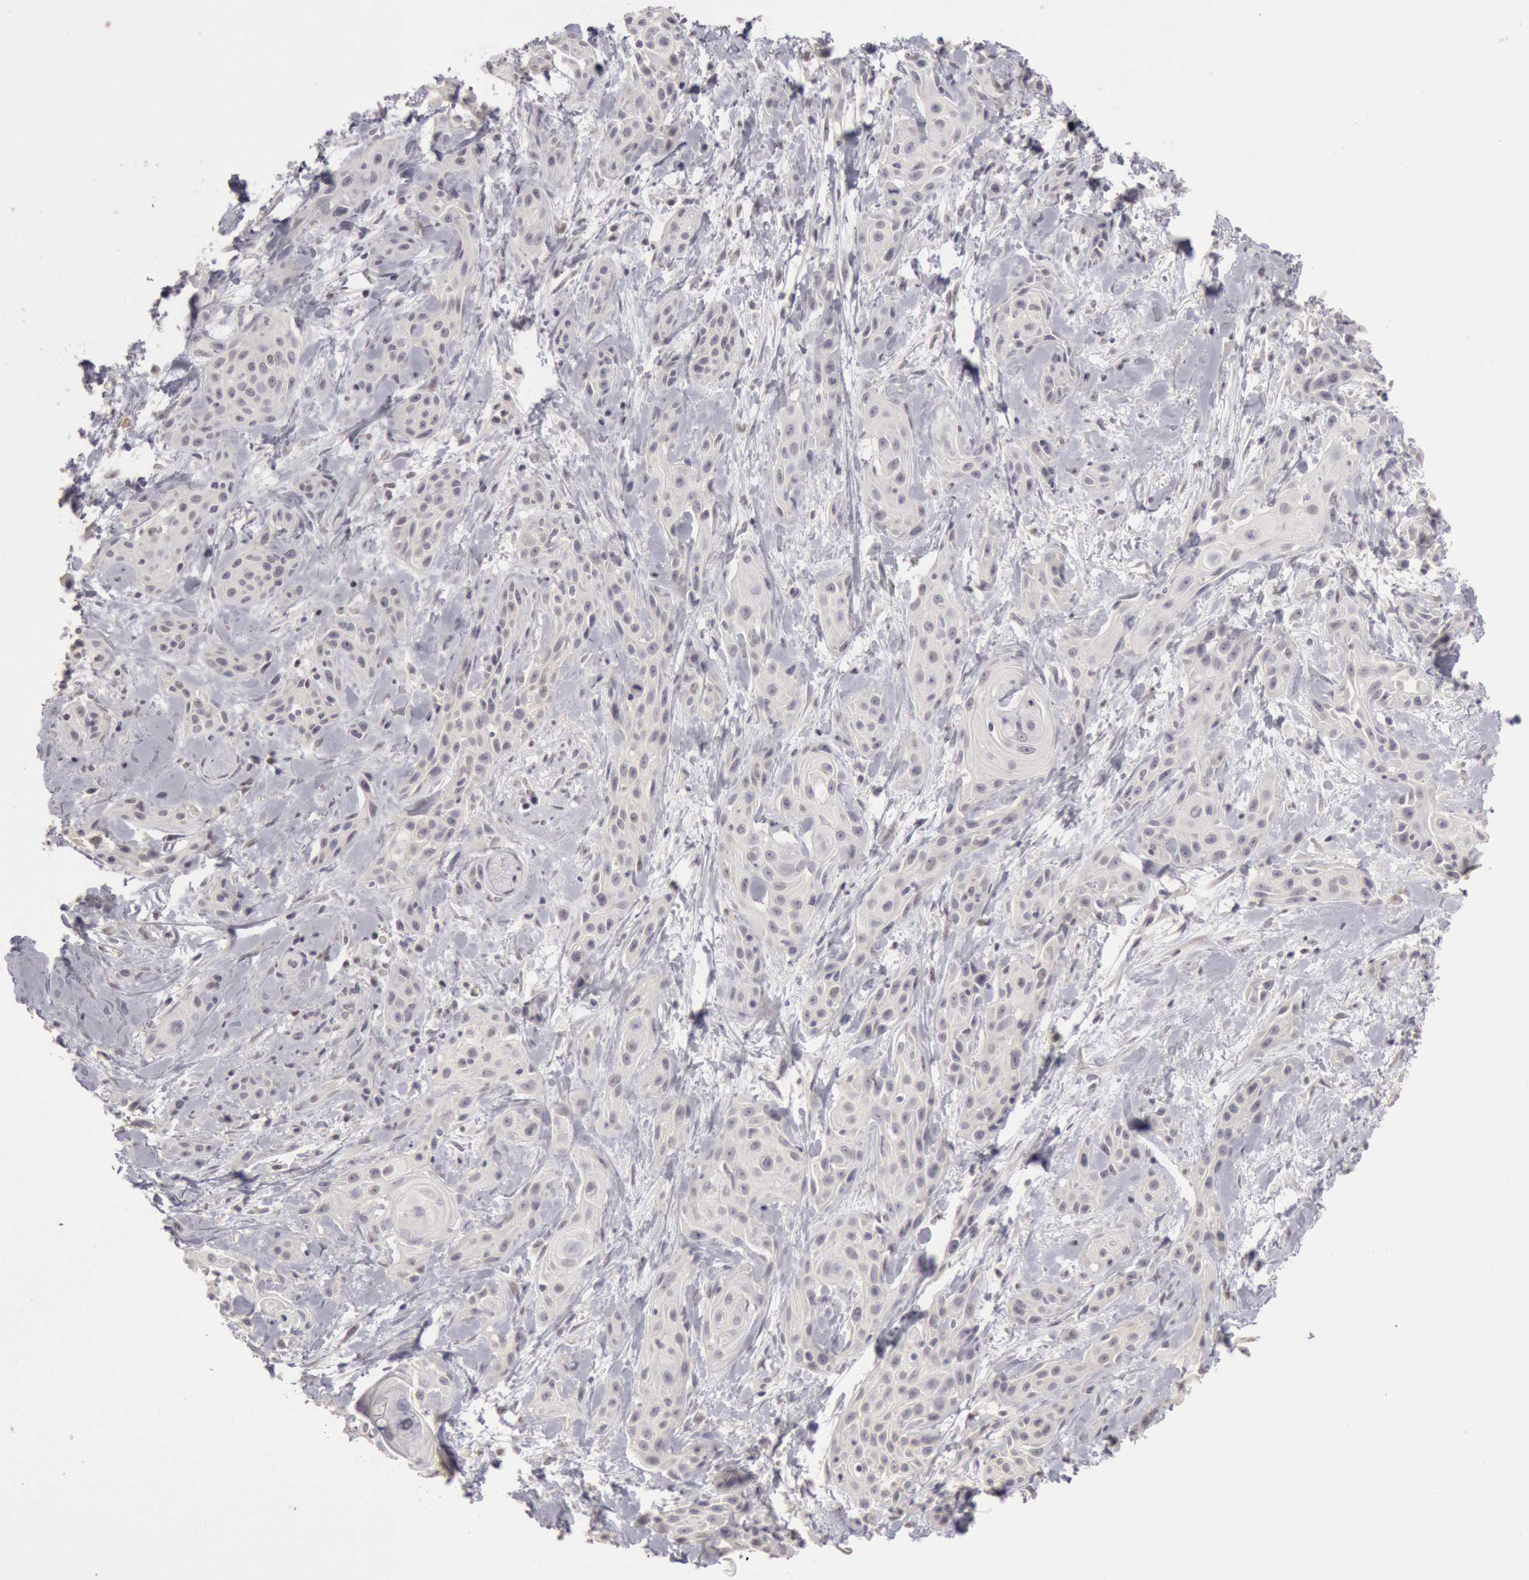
{"staining": {"intensity": "negative", "quantity": "none", "location": "none"}, "tissue": "skin cancer", "cell_type": "Tumor cells", "image_type": "cancer", "snomed": [{"axis": "morphology", "description": "Squamous cell carcinoma, NOS"}, {"axis": "topography", "description": "Skin"}, {"axis": "topography", "description": "Anal"}], "caption": "IHC of skin cancer (squamous cell carcinoma) exhibits no staining in tumor cells. Brightfield microscopy of immunohistochemistry (IHC) stained with DAB (3,3'-diaminobenzidine) (brown) and hematoxylin (blue), captured at high magnification.", "gene": "RIMBP3C", "patient": {"sex": "male", "age": 64}}